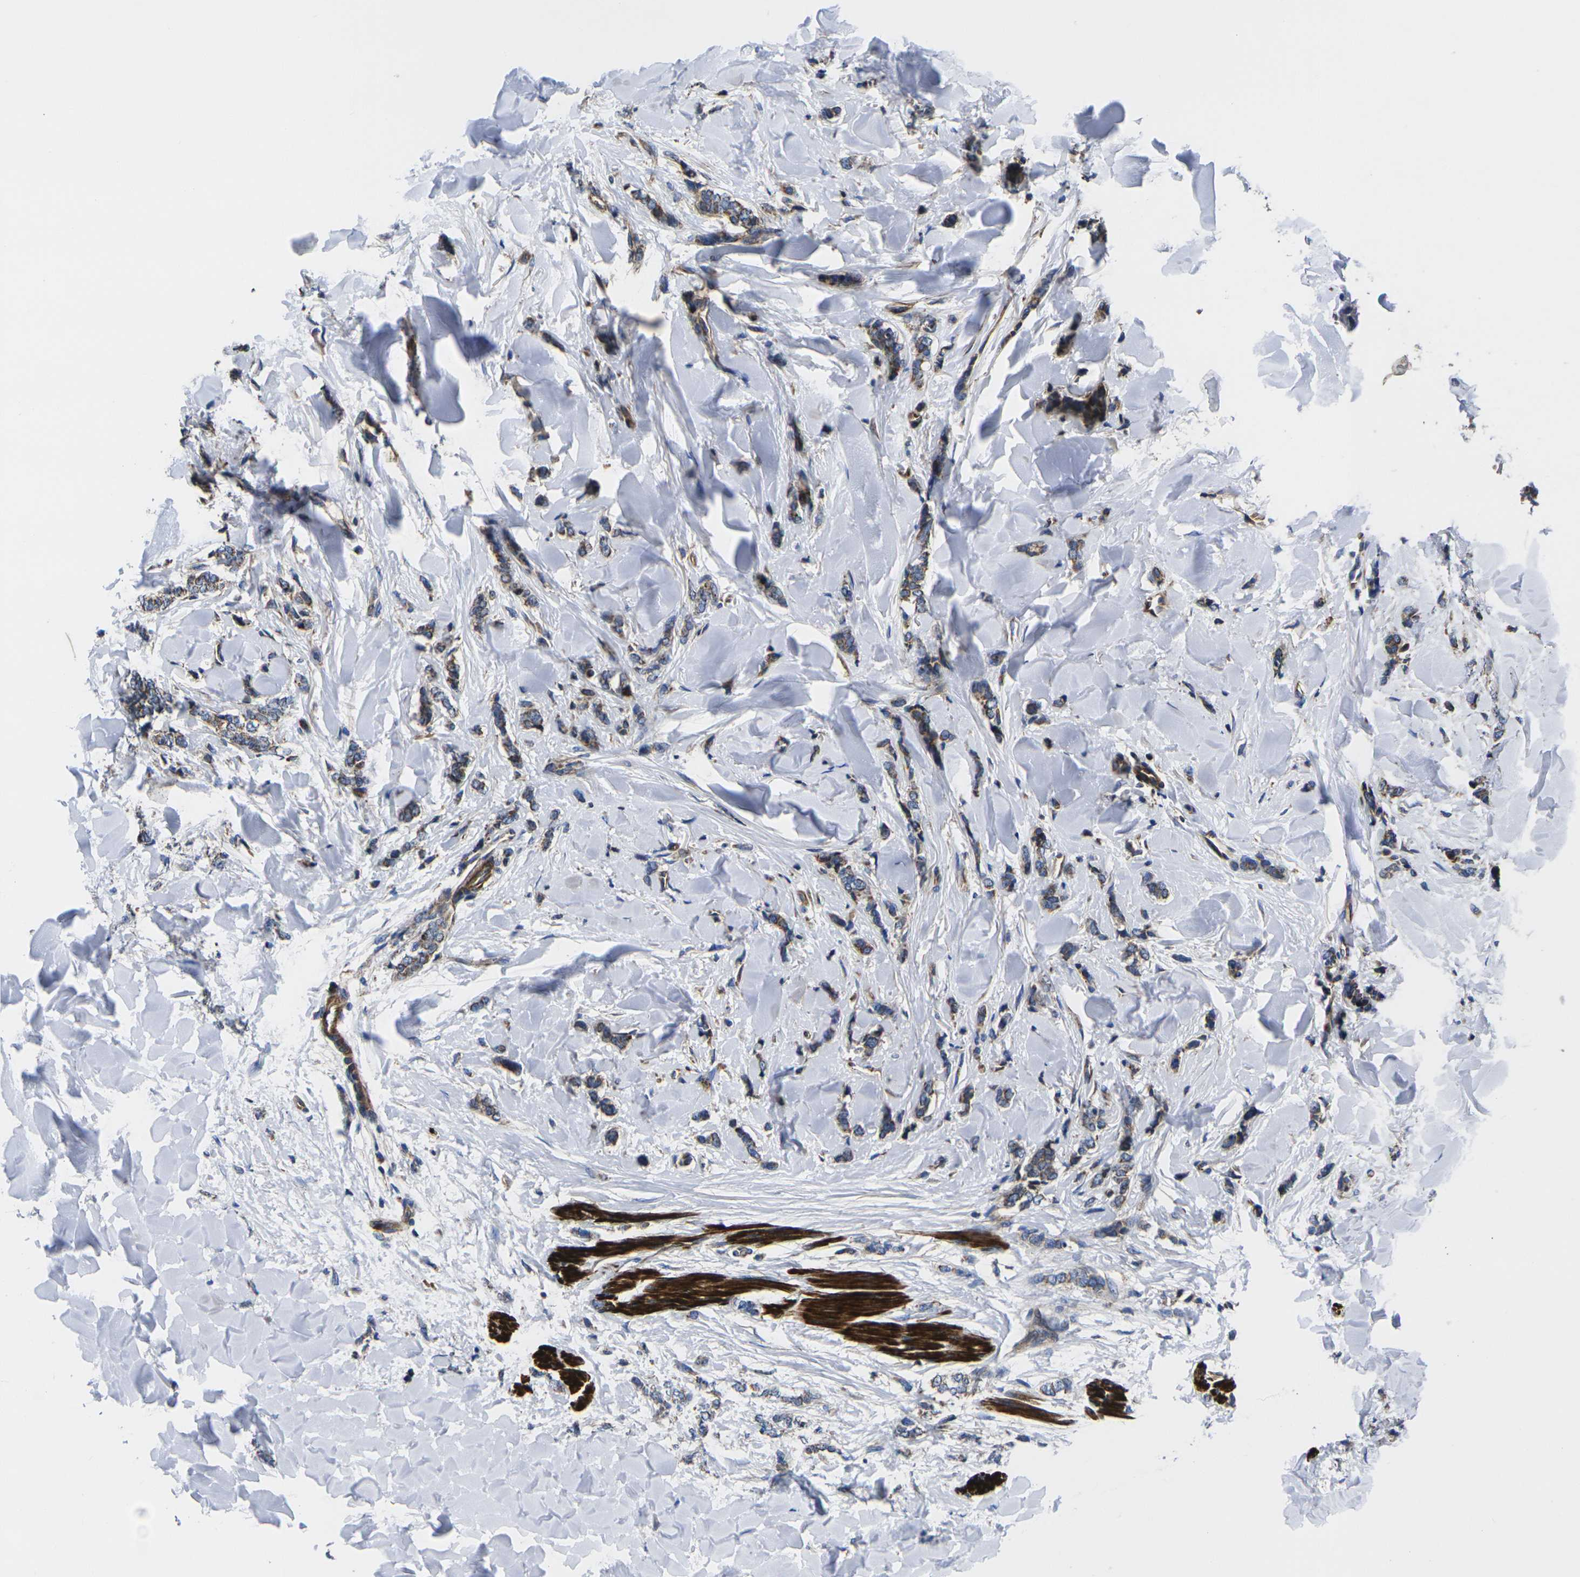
{"staining": {"intensity": "moderate", "quantity": ">75%", "location": "cytoplasmic/membranous"}, "tissue": "breast cancer", "cell_type": "Tumor cells", "image_type": "cancer", "snomed": [{"axis": "morphology", "description": "Lobular carcinoma"}, {"axis": "topography", "description": "Skin"}, {"axis": "topography", "description": "Breast"}], "caption": "High-magnification brightfield microscopy of lobular carcinoma (breast) stained with DAB (brown) and counterstained with hematoxylin (blue). tumor cells exhibit moderate cytoplasmic/membranous expression is appreciated in about>75% of cells.", "gene": "GPR4", "patient": {"sex": "female", "age": 46}}